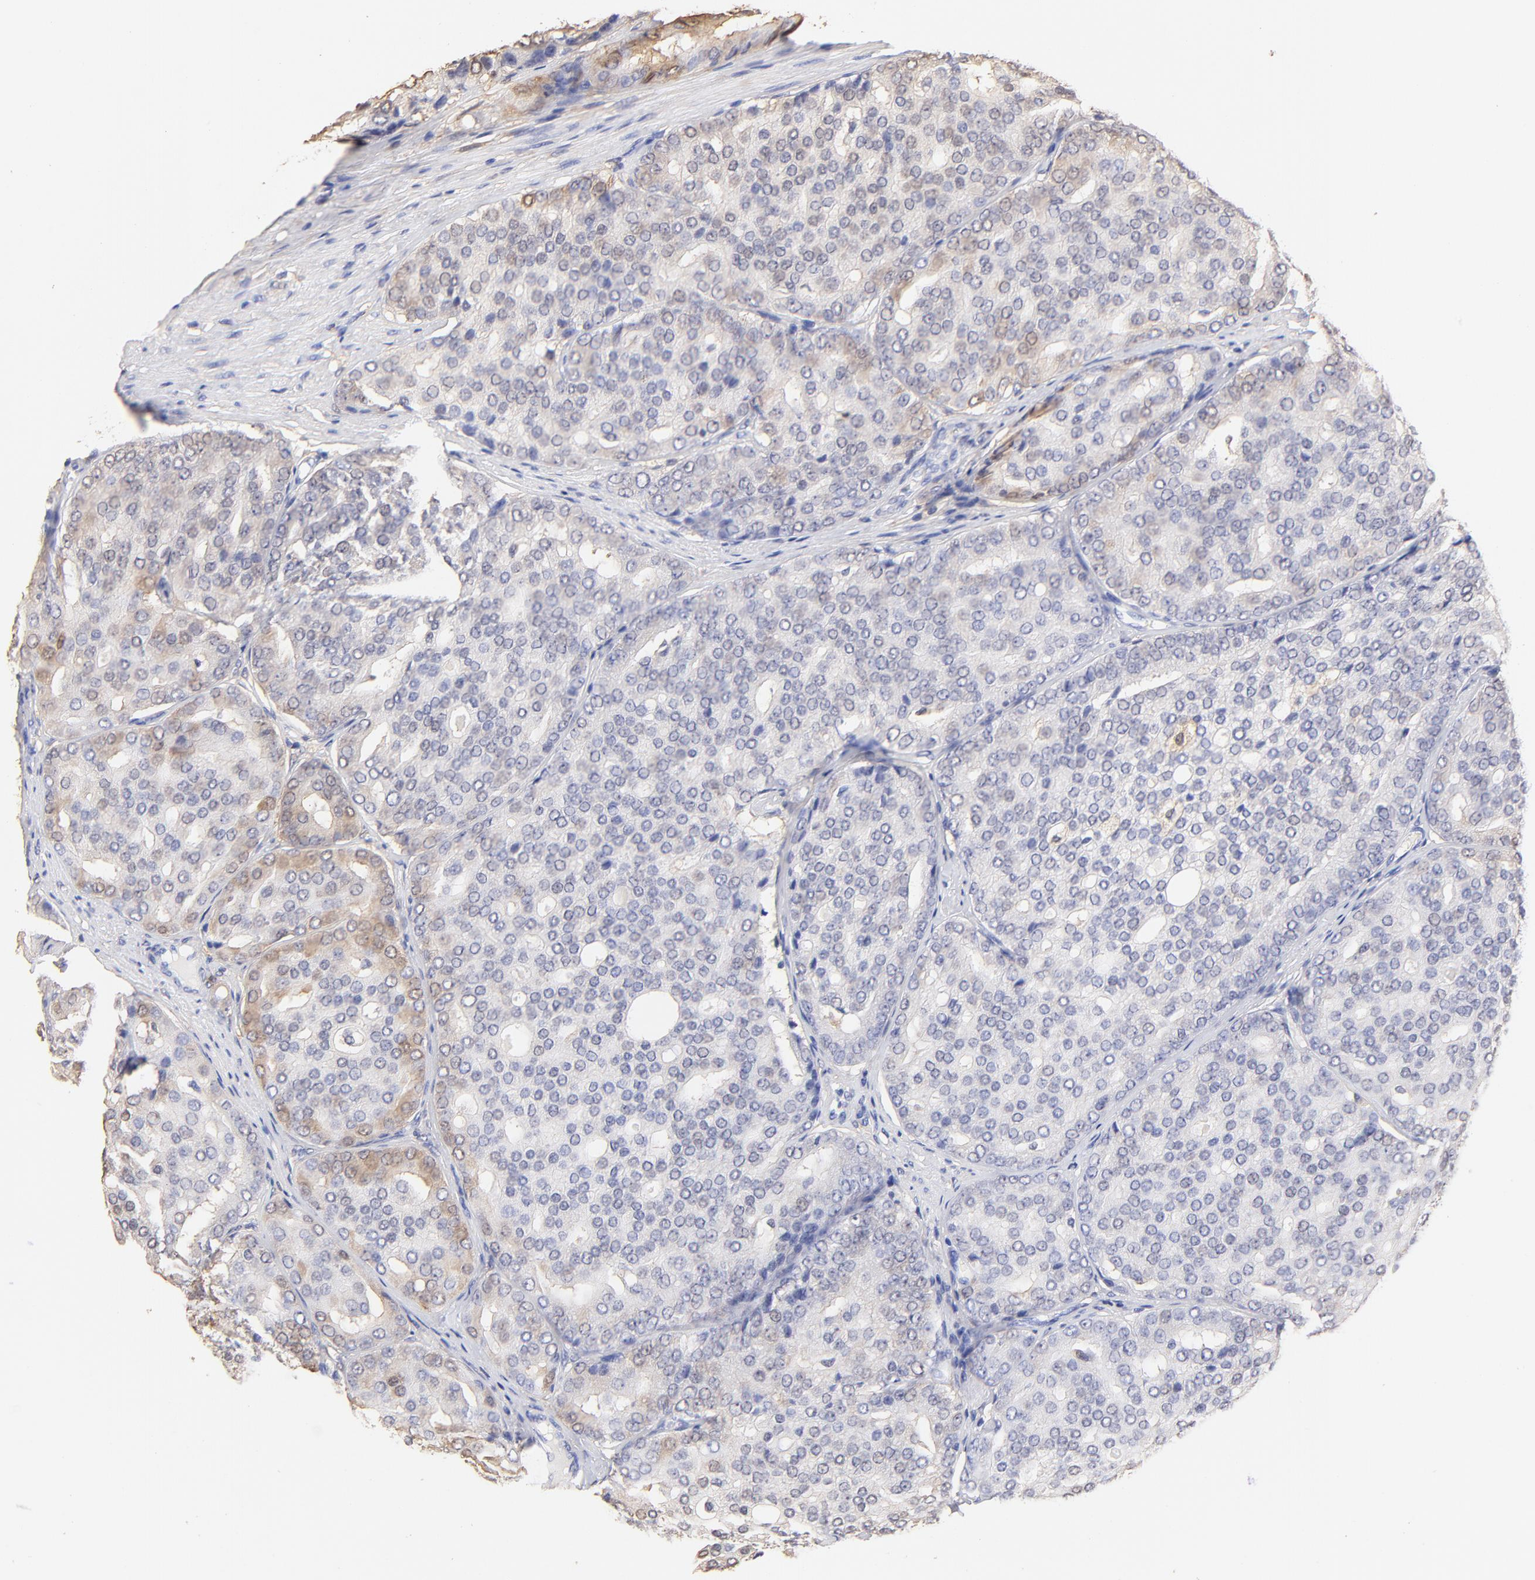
{"staining": {"intensity": "weak", "quantity": "<25%", "location": "cytoplasmic/membranous"}, "tissue": "prostate cancer", "cell_type": "Tumor cells", "image_type": "cancer", "snomed": [{"axis": "morphology", "description": "Adenocarcinoma, High grade"}, {"axis": "topography", "description": "Prostate"}], "caption": "Human prostate cancer stained for a protein using immunohistochemistry (IHC) shows no expression in tumor cells.", "gene": "ALDH1A1", "patient": {"sex": "male", "age": 64}}